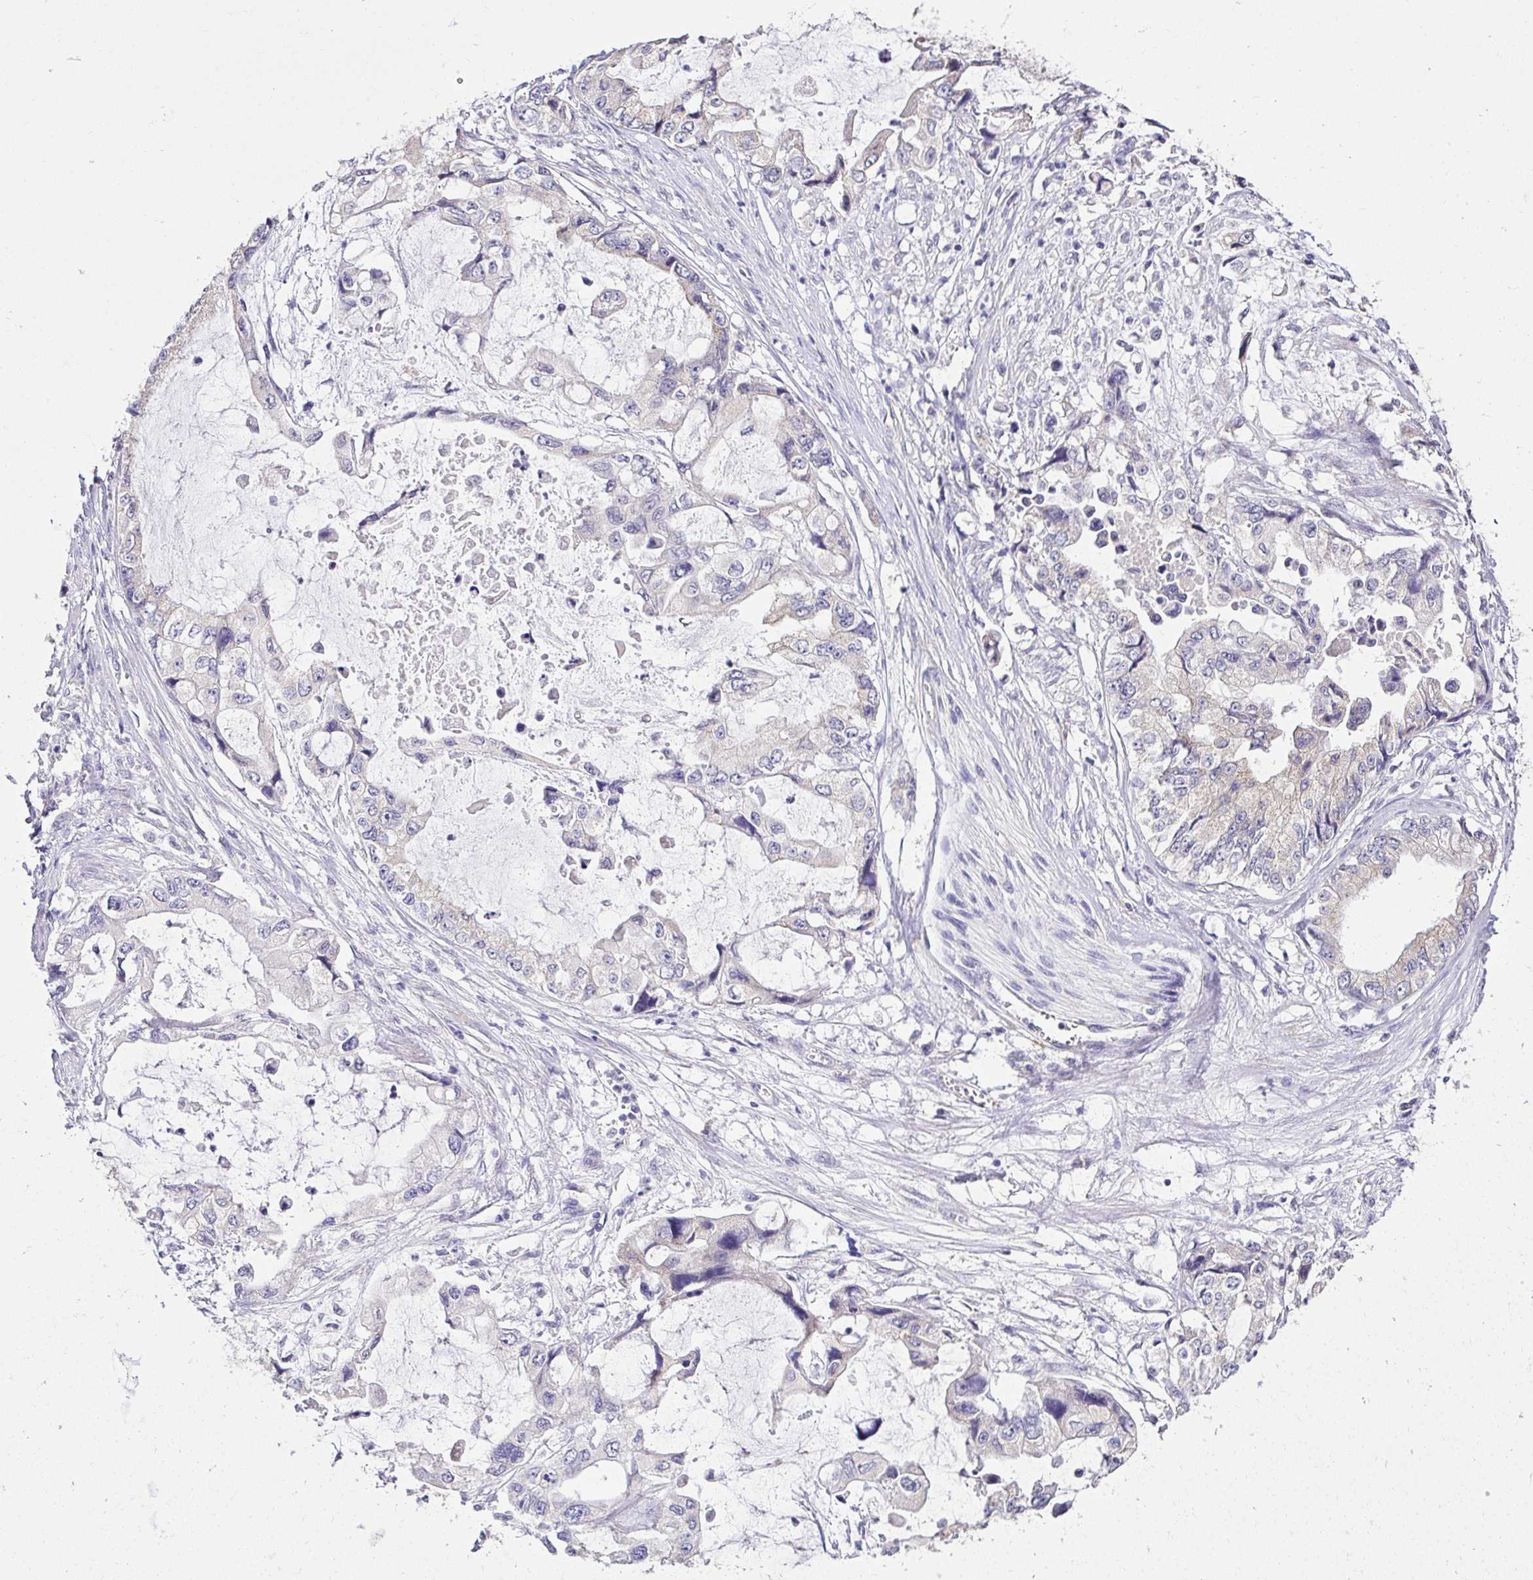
{"staining": {"intensity": "negative", "quantity": "none", "location": "none"}, "tissue": "stomach cancer", "cell_type": "Tumor cells", "image_type": "cancer", "snomed": [{"axis": "morphology", "description": "Adenocarcinoma, NOS"}, {"axis": "topography", "description": "Pancreas"}, {"axis": "topography", "description": "Stomach, upper"}, {"axis": "topography", "description": "Stomach"}], "caption": "High magnification brightfield microscopy of adenocarcinoma (stomach) stained with DAB (3,3'-diaminobenzidine) (brown) and counterstained with hematoxylin (blue): tumor cells show no significant positivity.", "gene": "KIAA1210", "patient": {"sex": "male", "age": 77}}